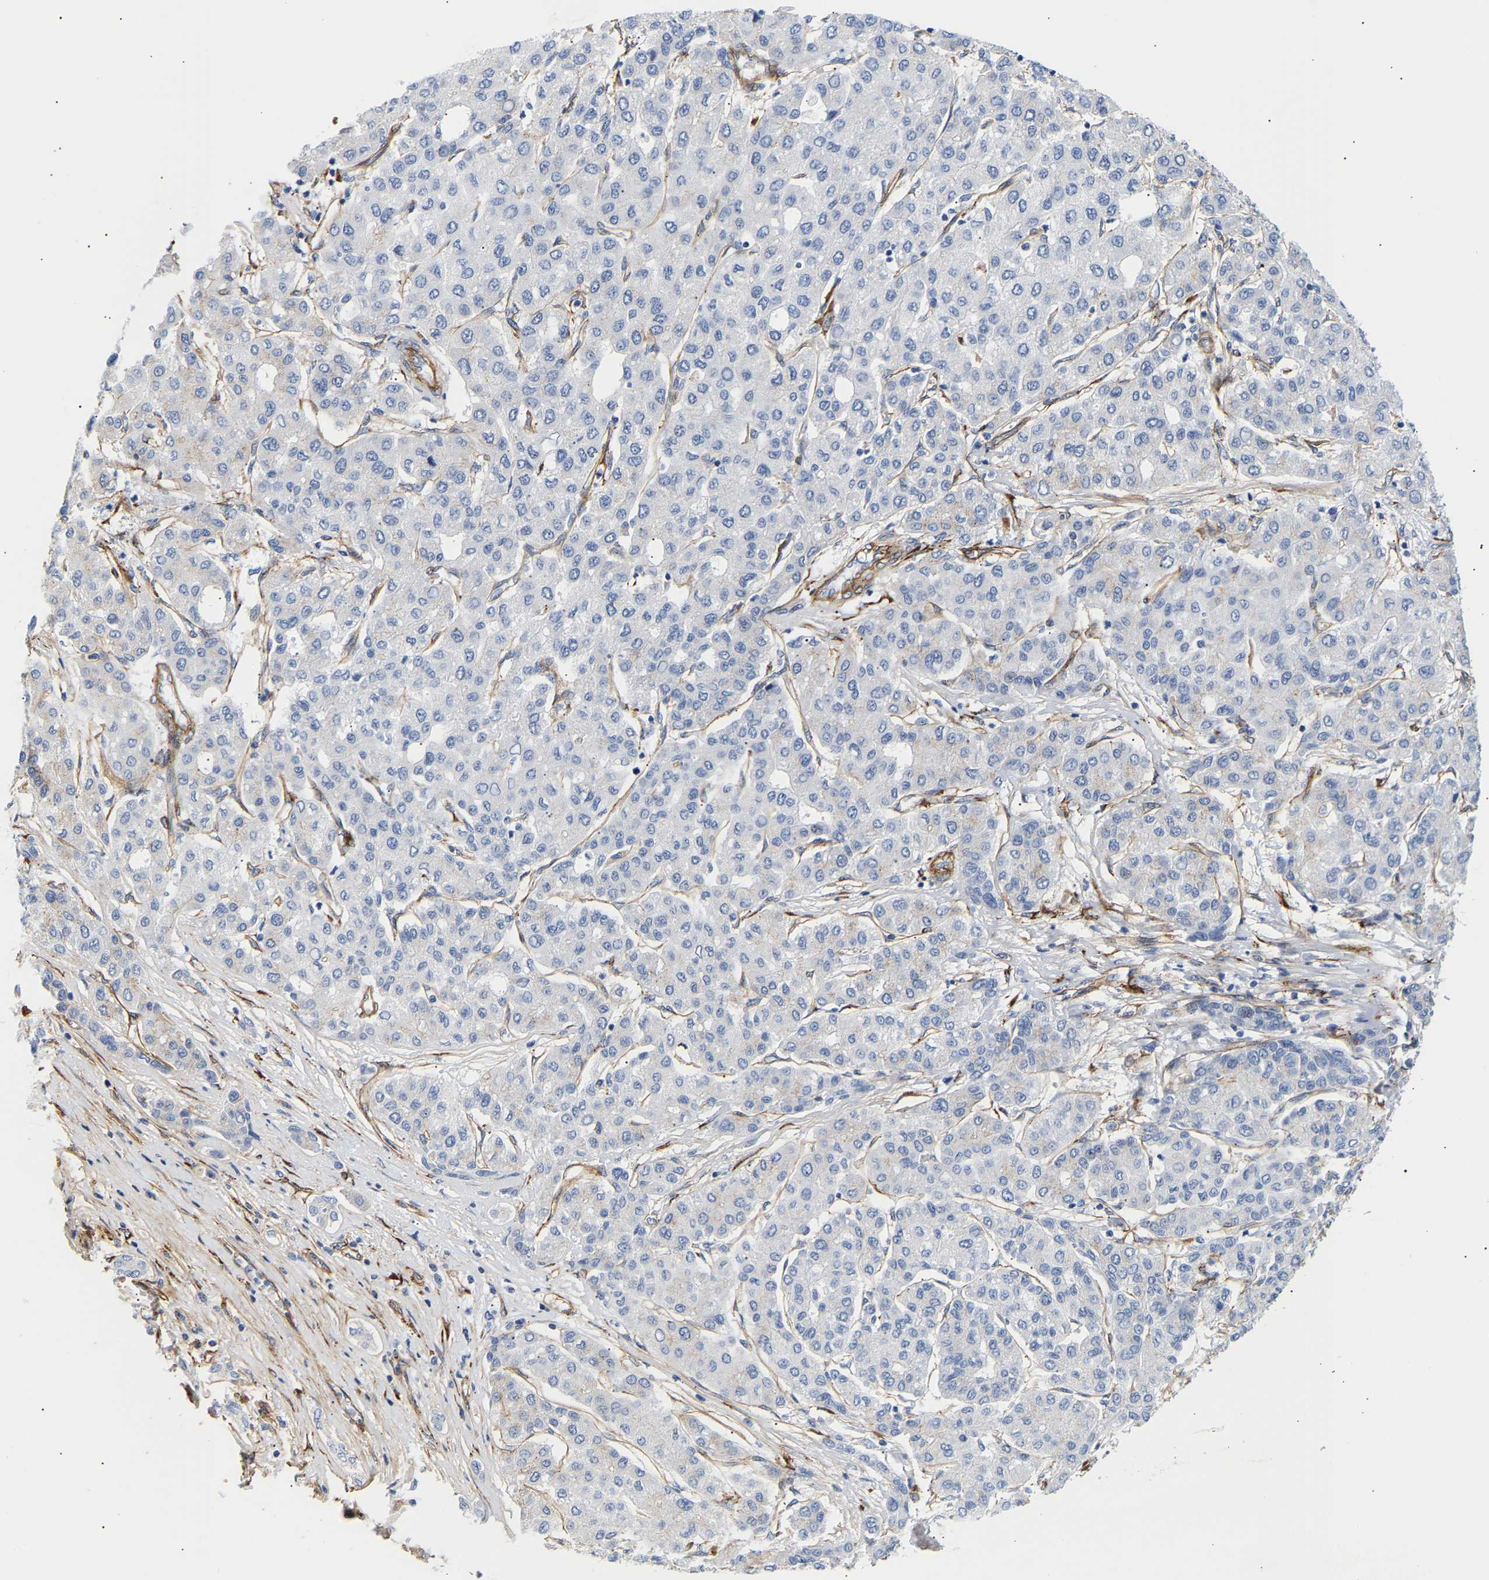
{"staining": {"intensity": "negative", "quantity": "none", "location": "none"}, "tissue": "liver cancer", "cell_type": "Tumor cells", "image_type": "cancer", "snomed": [{"axis": "morphology", "description": "Carcinoma, Hepatocellular, NOS"}, {"axis": "topography", "description": "Liver"}], "caption": "Immunohistochemistry of human hepatocellular carcinoma (liver) demonstrates no staining in tumor cells. (Stains: DAB IHC with hematoxylin counter stain, Microscopy: brightfield microscopy at high magnification).", "gene": "IGFBP7", "patient": {"sex": "male", "age": 65}}